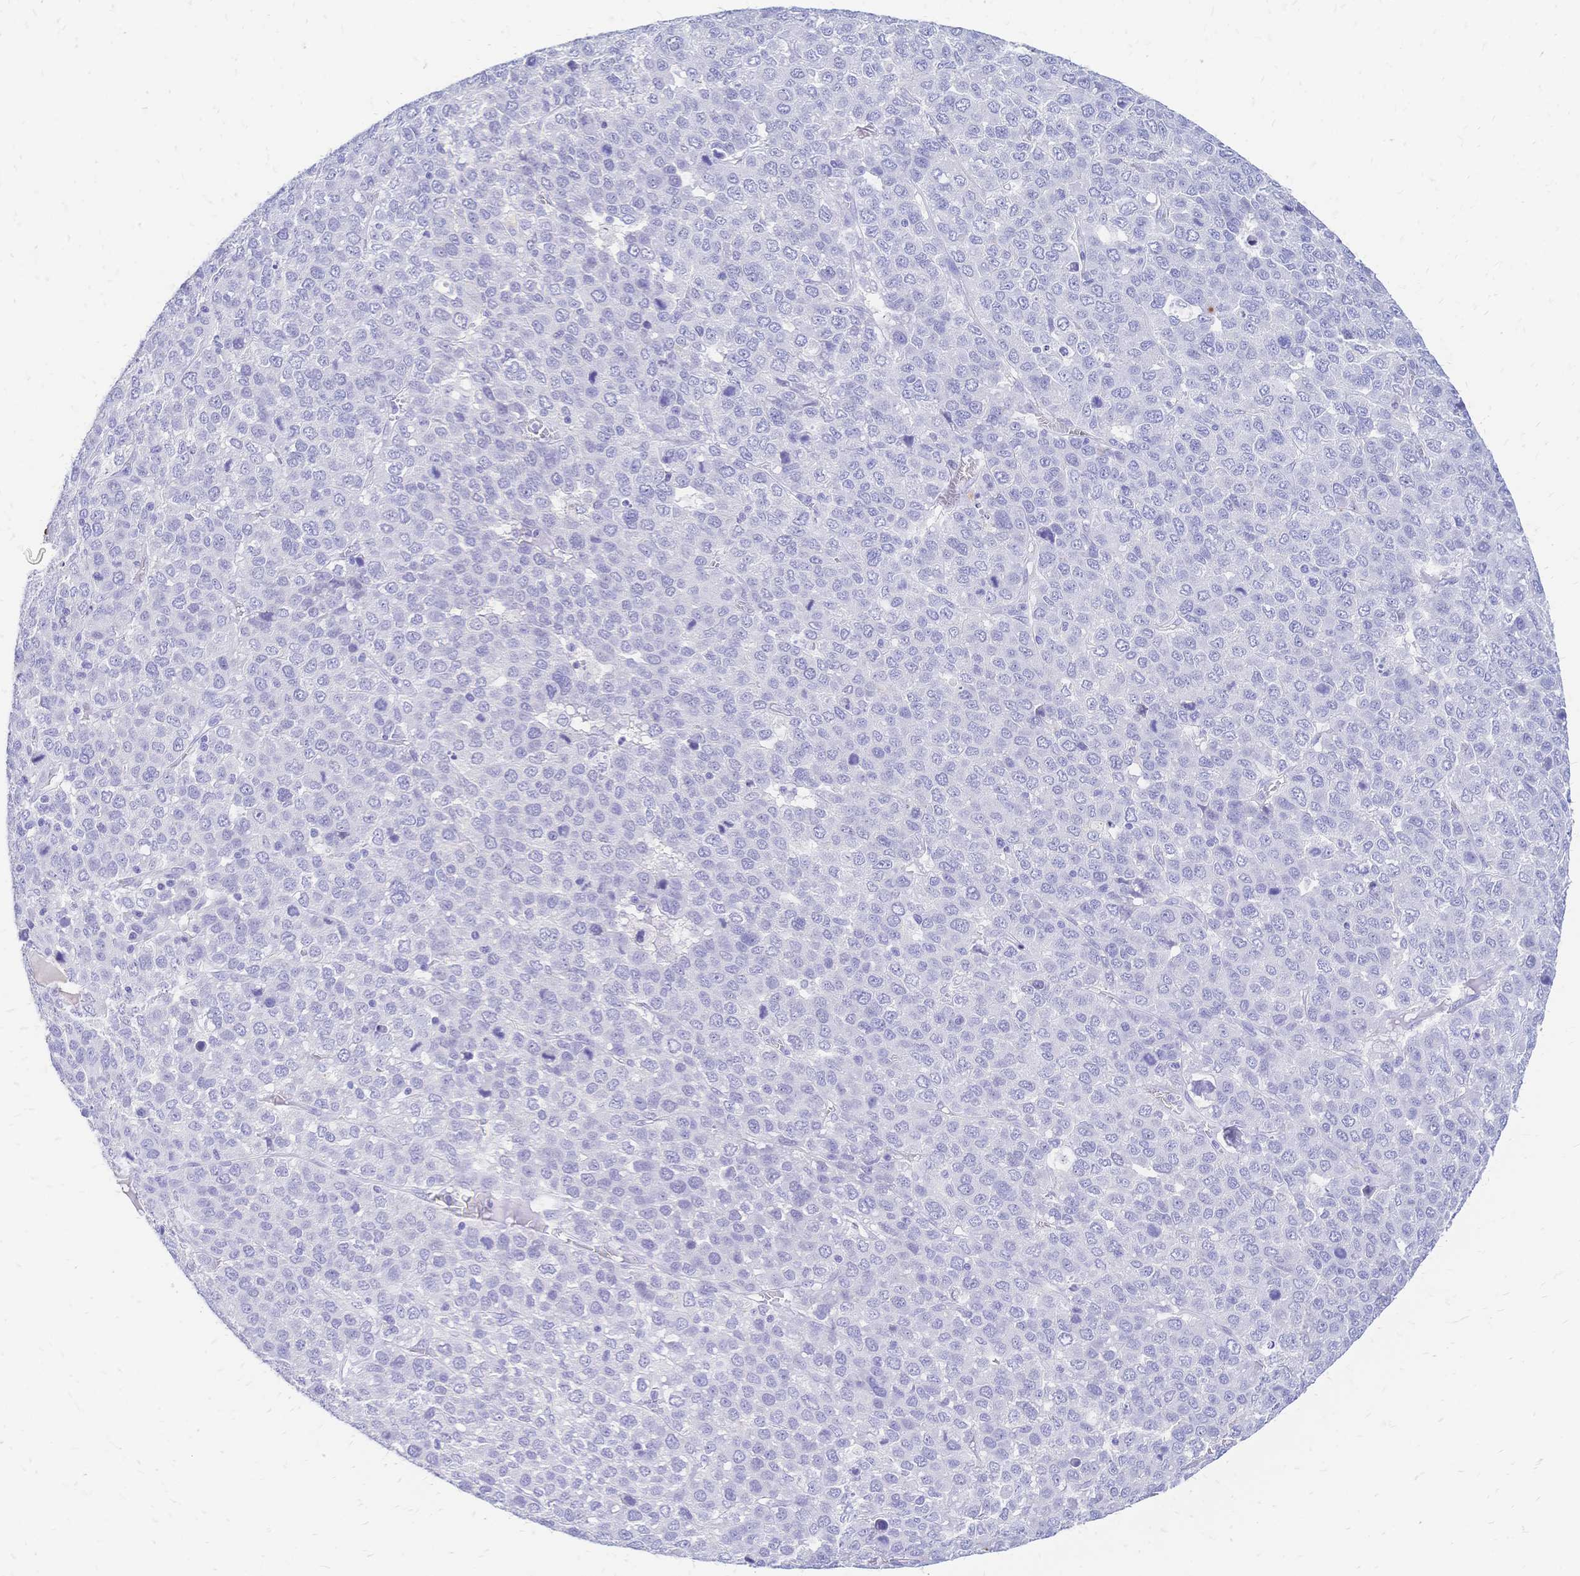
{"staining": {"intensity": "negative", "quantity": "none", "location": "none"}, "tissue": "liver cancer", "cell_type": "Tumor cells", "image_type": "cancer", "snomed": [{"axis": "morphology", "description": "Carcinoma, Hepatocellular, NOS"}, {"axis": "topography", "description": "Liver"}], "caption": "Photomicrograph shows no protein staining in tumor cells of liver hepatocellular carcinoma tissue.", "gene": "FA2H", "patient": {"sex": "male", "age": 69}}